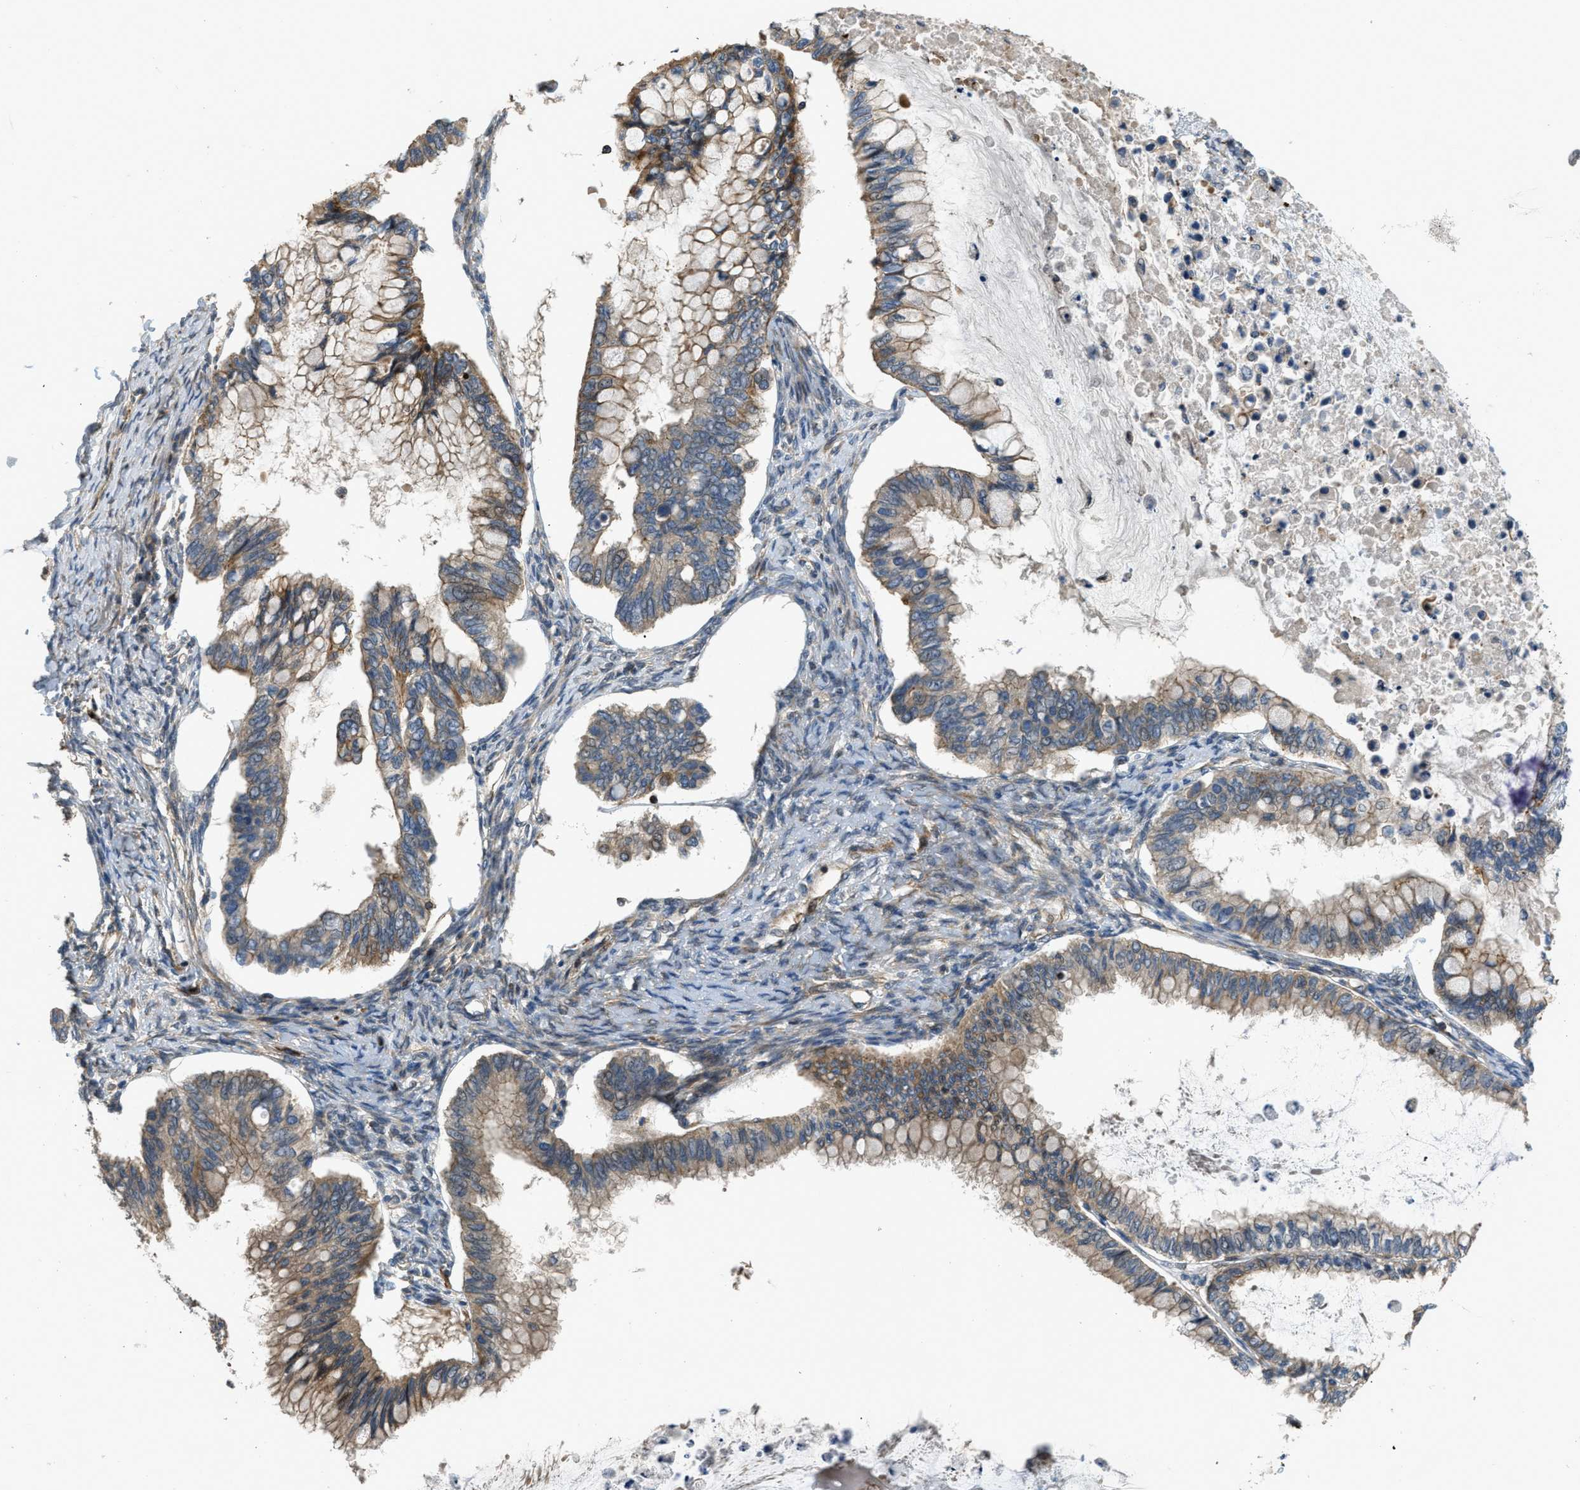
{"staining": {"intensity": "moderate", "quantity": ">75%", "location": "cytoplasmic/membranous"}, "tissue": "ovarian cancer", "cell_type": "Tumor cells", "image_type": "cancer", "snomed": [{"axis": "morphology", "description": "Cystadenocarcinoma, mucinous, NOS"}, {"axis": "topography", "description": "Ovary"}], "caption": "Immunohistochemistry image of neoplastic tissue: human mucinous cystadenocarcinoma (ovarian) stained using immunohistochemistry (IHC) reveals medium levels of moderate protein expression localized specifically in the cytoplasmic/membranous of tumor cells, appearing as a cytoplasmic/membranous brown color.", "gene": "BTN3A2", "patient": {"sex": "female", "age": 80}}